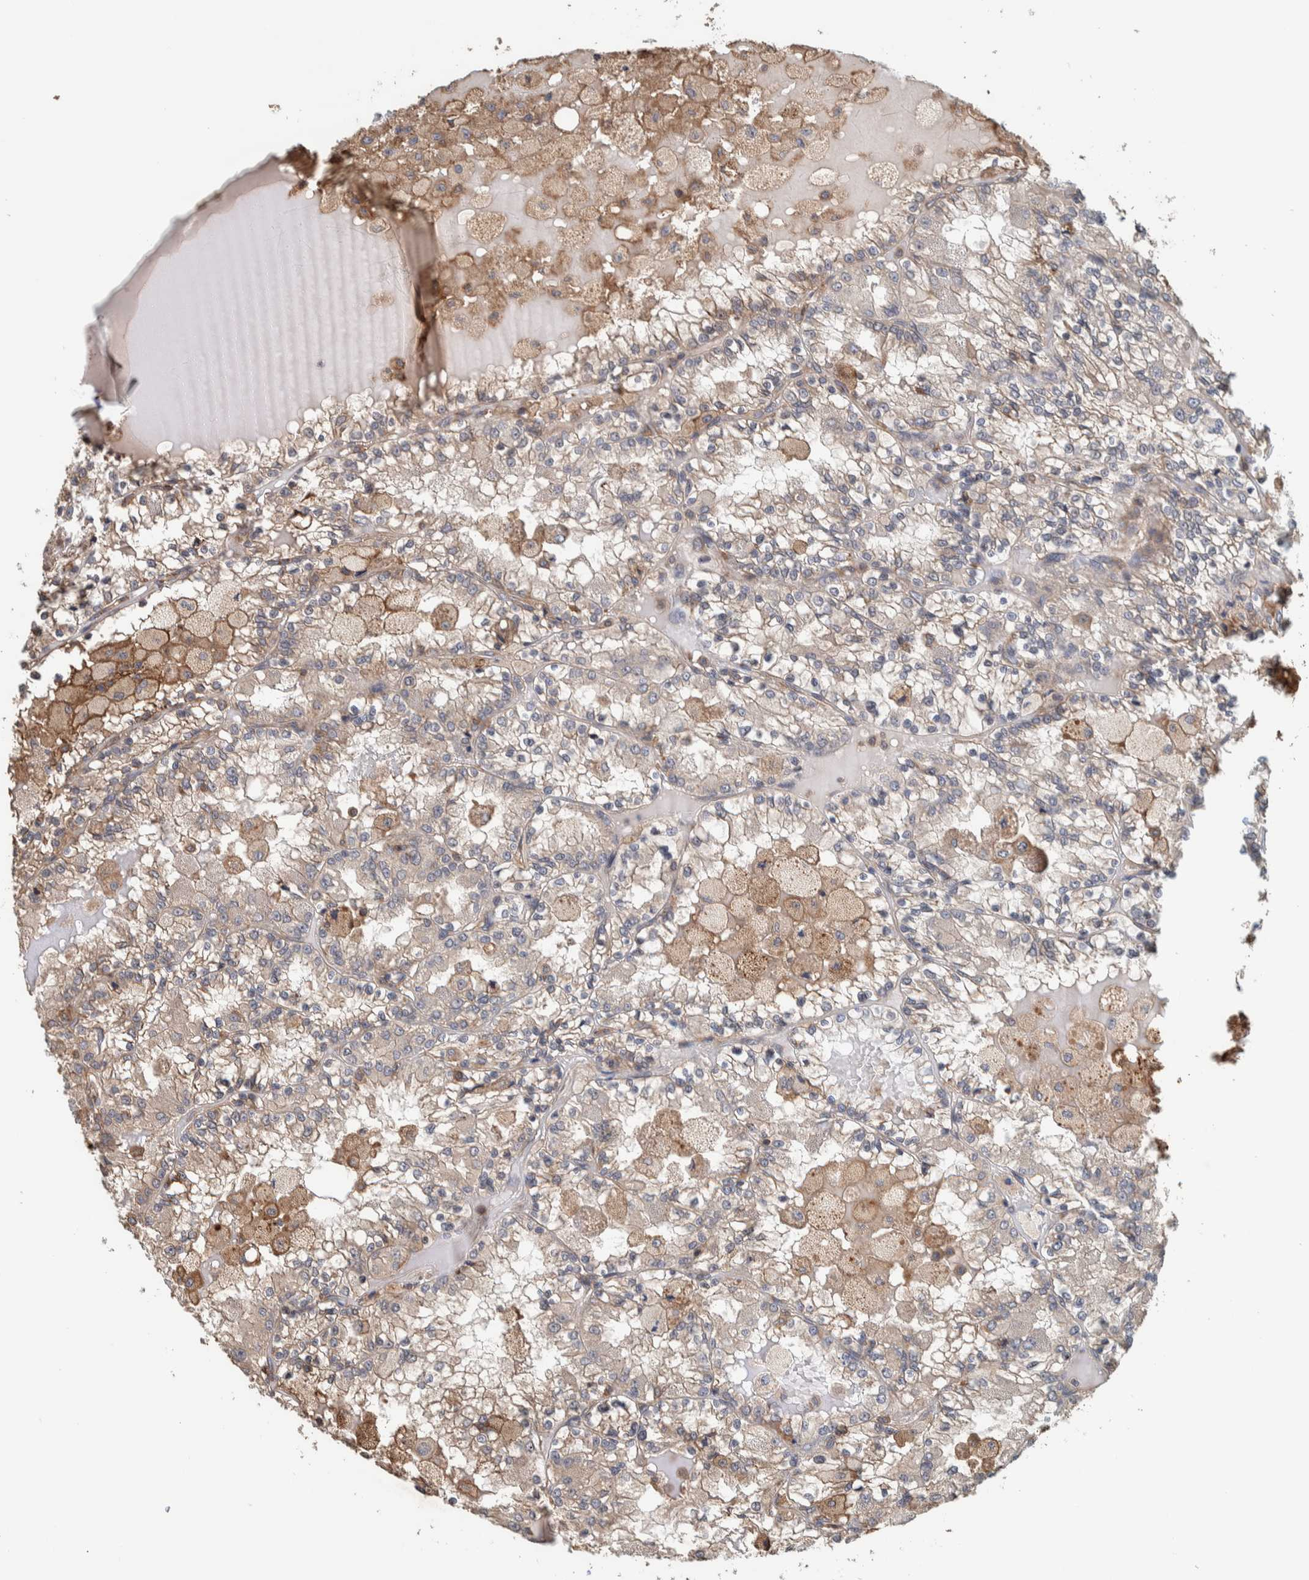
{"staining": {"intensity": "weak", "quantity": "25%-75%", "location": "cytoplasmic/membranous"}, "tissue": "renal cancer", "cell_type": "Tumor cells", "image_type": "cancer", "snomed": [{"axis": "morphology", "description": "Adenocarcinoma, NOS"}, {"axis": "topography", "description": "Kidney"}], "caption": "Human renal cancer (adenocarcinoma) stained with a brown dye exhibits weak cytoplasmic/membranous positive staining in approximately 25%-75% of tumor cells.", "gene": "PLA2G3", "patient": {"sex": "female", "age": 56}}